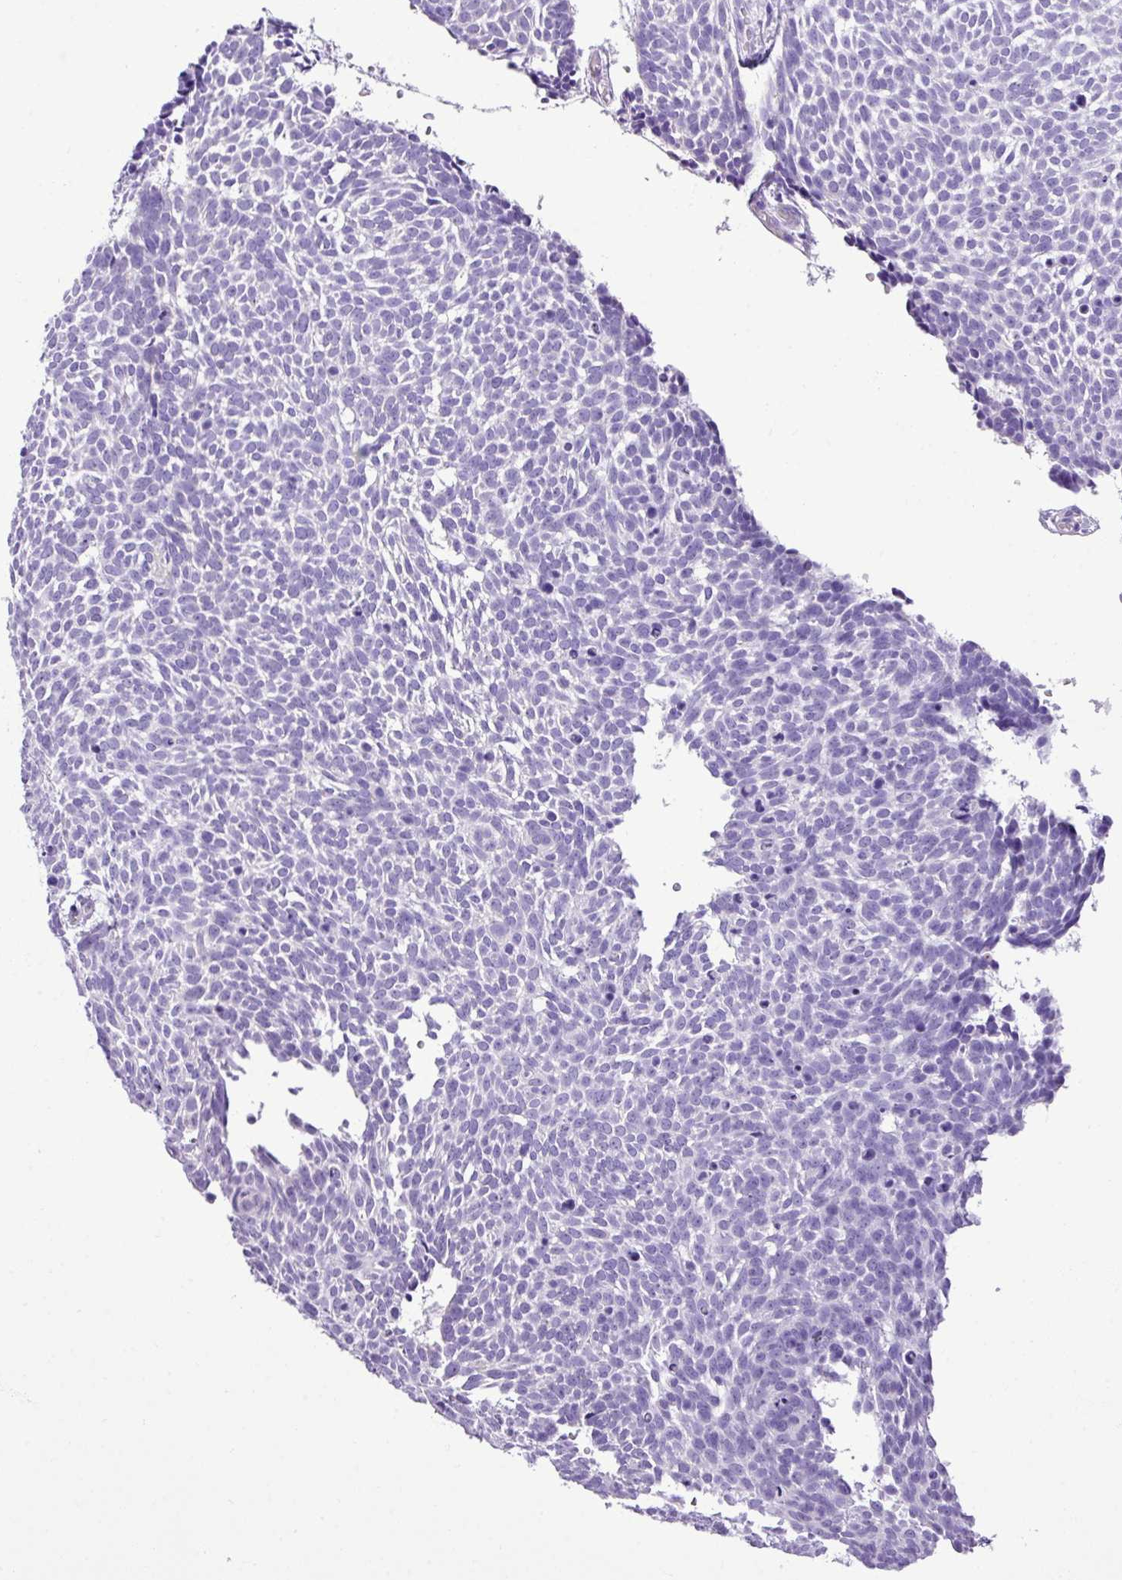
{"staining": {"intensity": "negative", "quantity": "none", "location": "none"}, "tissue": "skin cancer", "cell_type": "Tumor cells", "image_type": "cancer", "snomed": [{"axis": "morphology", "description": "Basal cell carcinoma"}, {"axis": "topography", "description": "Skin"}], "caption": "Tumor cells are negative for protein expression in human basal cell carcinoma (skin).", "gene": "ZSCAN5A", "patient": {"sex": "male", "age": 61}}